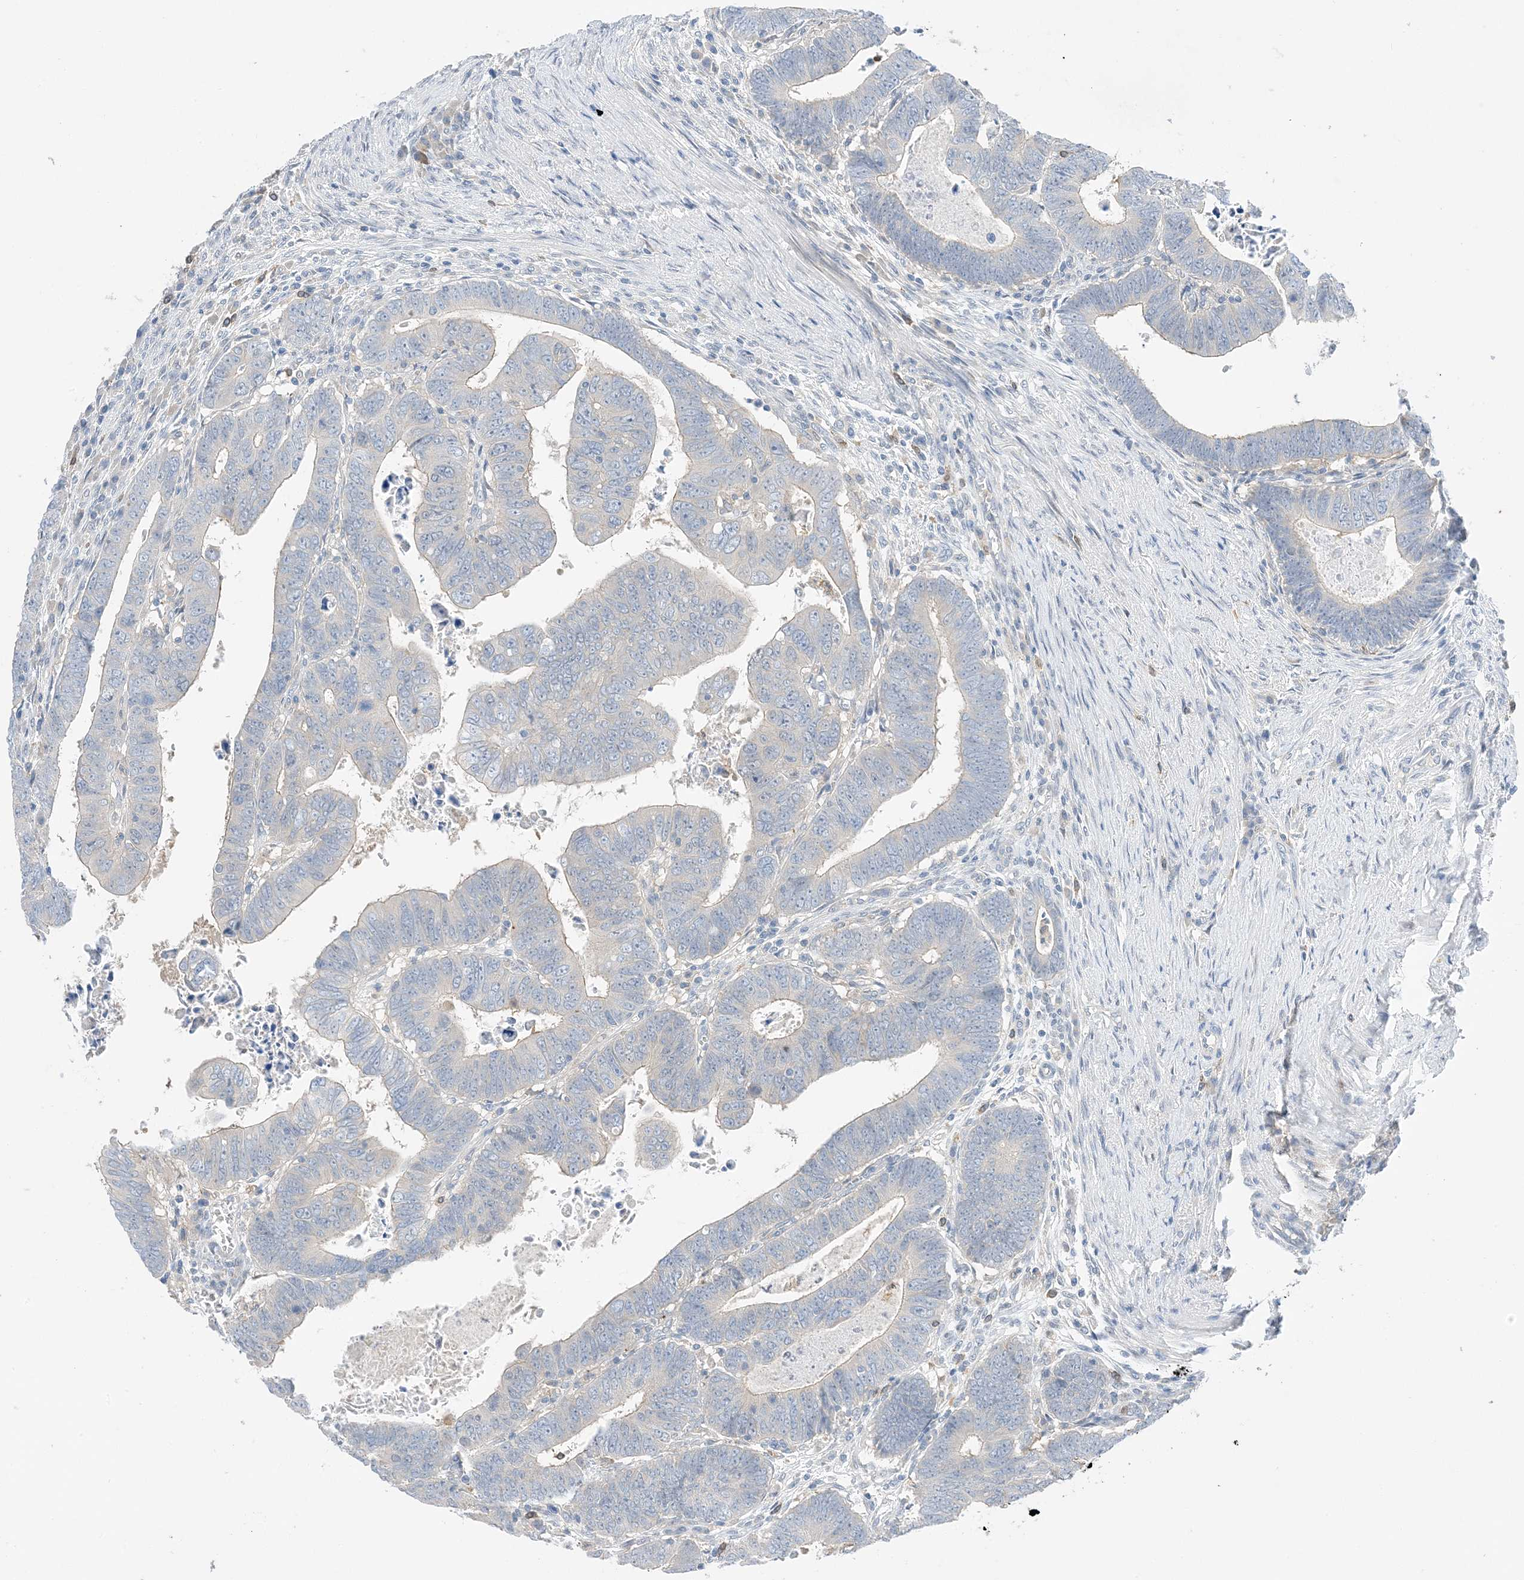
{"staining": {"intensity": "negative", "quantity": "none", "location": "none"}, "tissue": "colorectal cancer", "cell_type": "Tumor cells", "image_type": "cancer", "snomed": [{"axis": "morphology", "description": "Normal tissue, NOS"}, {"axis": "morphology", "description": "Adenocarcinoma, NOS"}, {"axis": "topography", "description": "Rectum"}], "caption": "DAB immunohistochemical staining of adenocarcinoma (colorectal) exhibits no significant positivity in tumor cells. (Brightfield microscopy of DAB IHC at high magnification).", "gene": "KIFBP", "patient": {"sex": "female", "age": 65}}